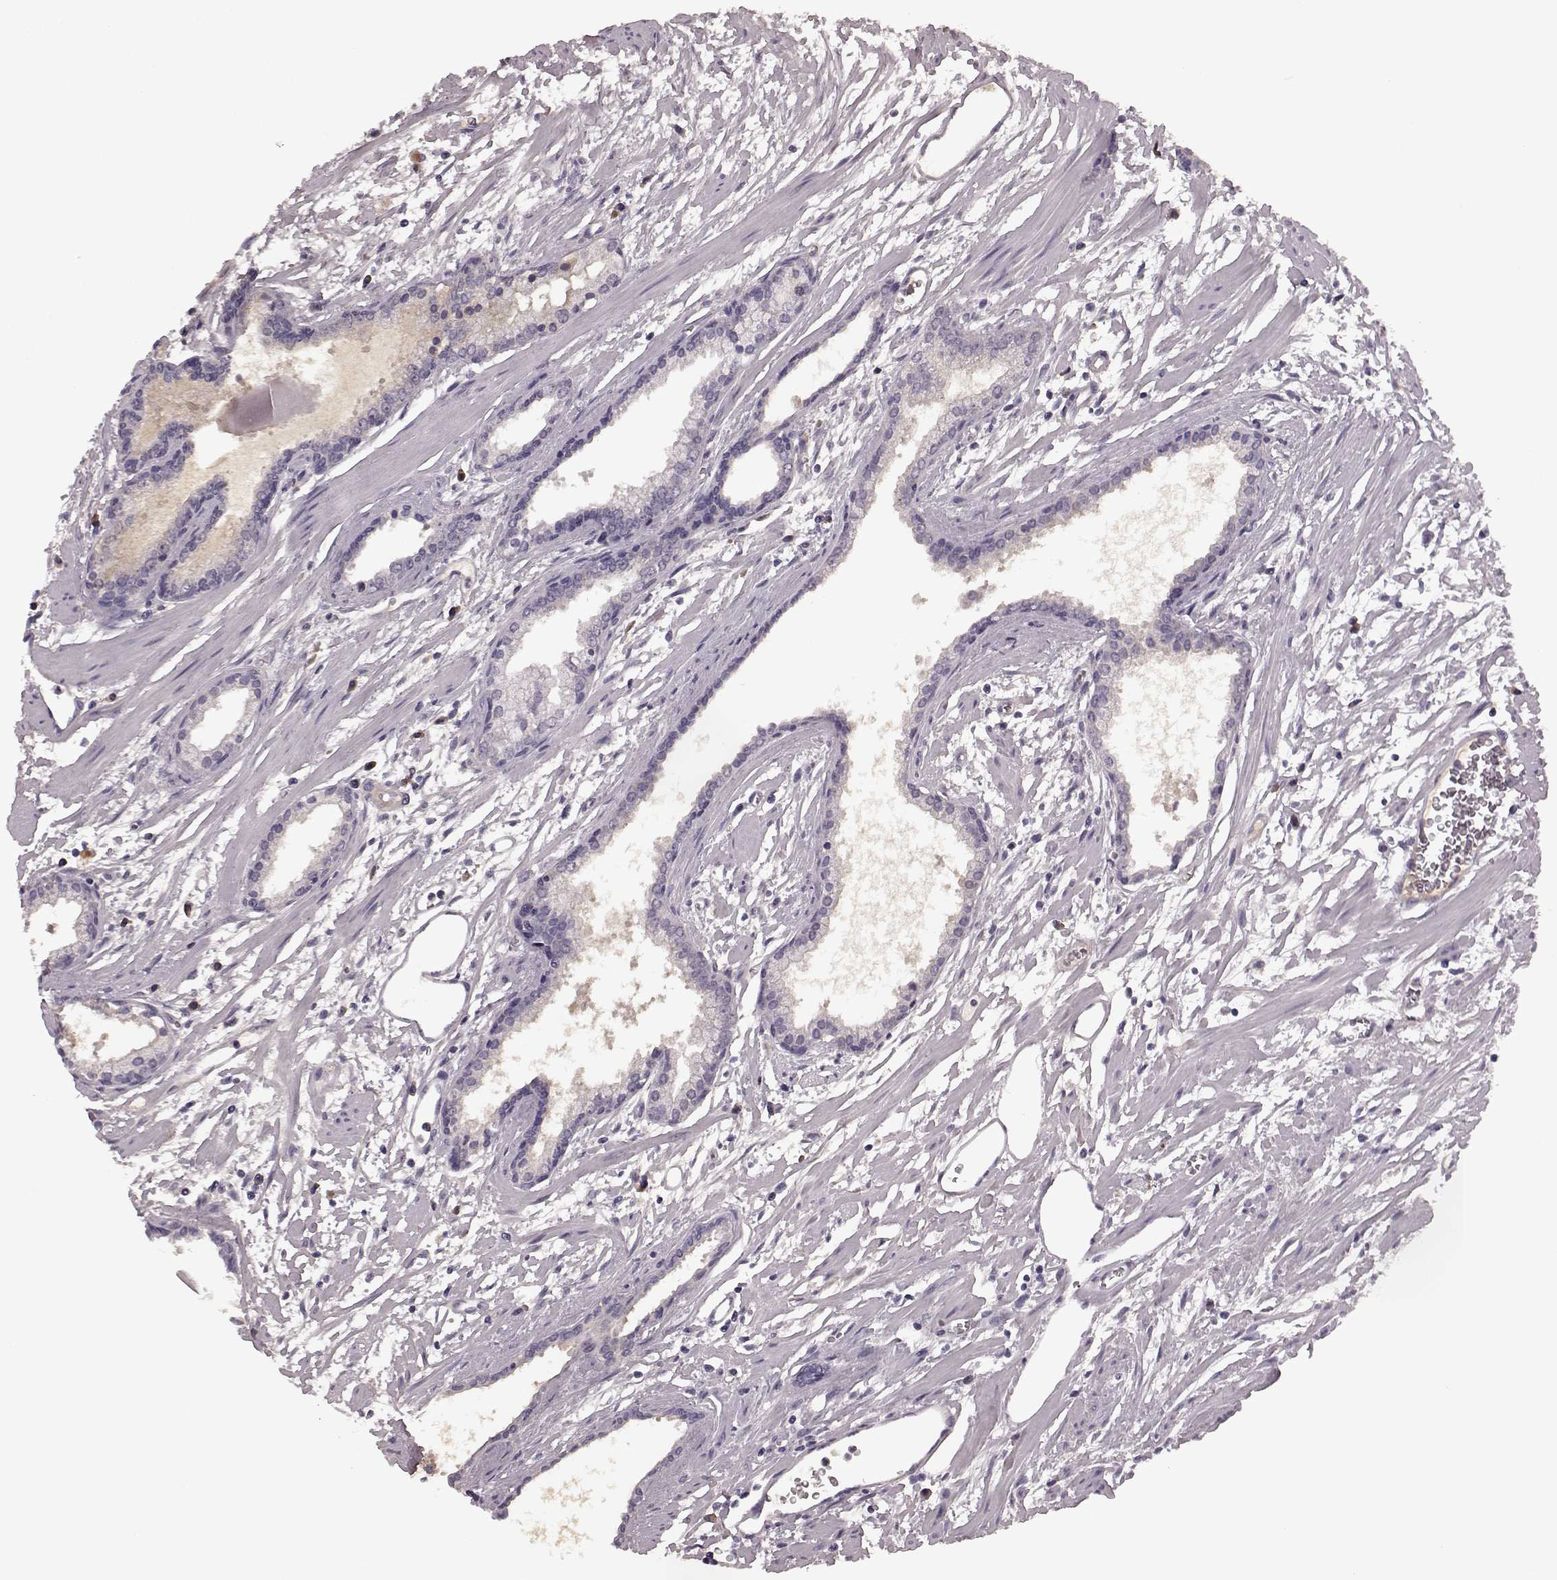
{"staining": {"intensity": "negative", "quantity": "none", "location": "none"}, "tissue": "prostate cancer", "cell_type": "Tumor cells", "image_type": "cancer", "snomed": [{"axis": "morphology", "description": "Adenocarcinoma, High grade"}, {"axis": "topography", "description": "Prostate"}], "caption": "Immunohistochemical staining of human adenocarcinoma (high-grade) (prostate) displays no significant expression in tumor cells.", "gene": "NRL", "patient": {"sex": "male", "age": 68}}